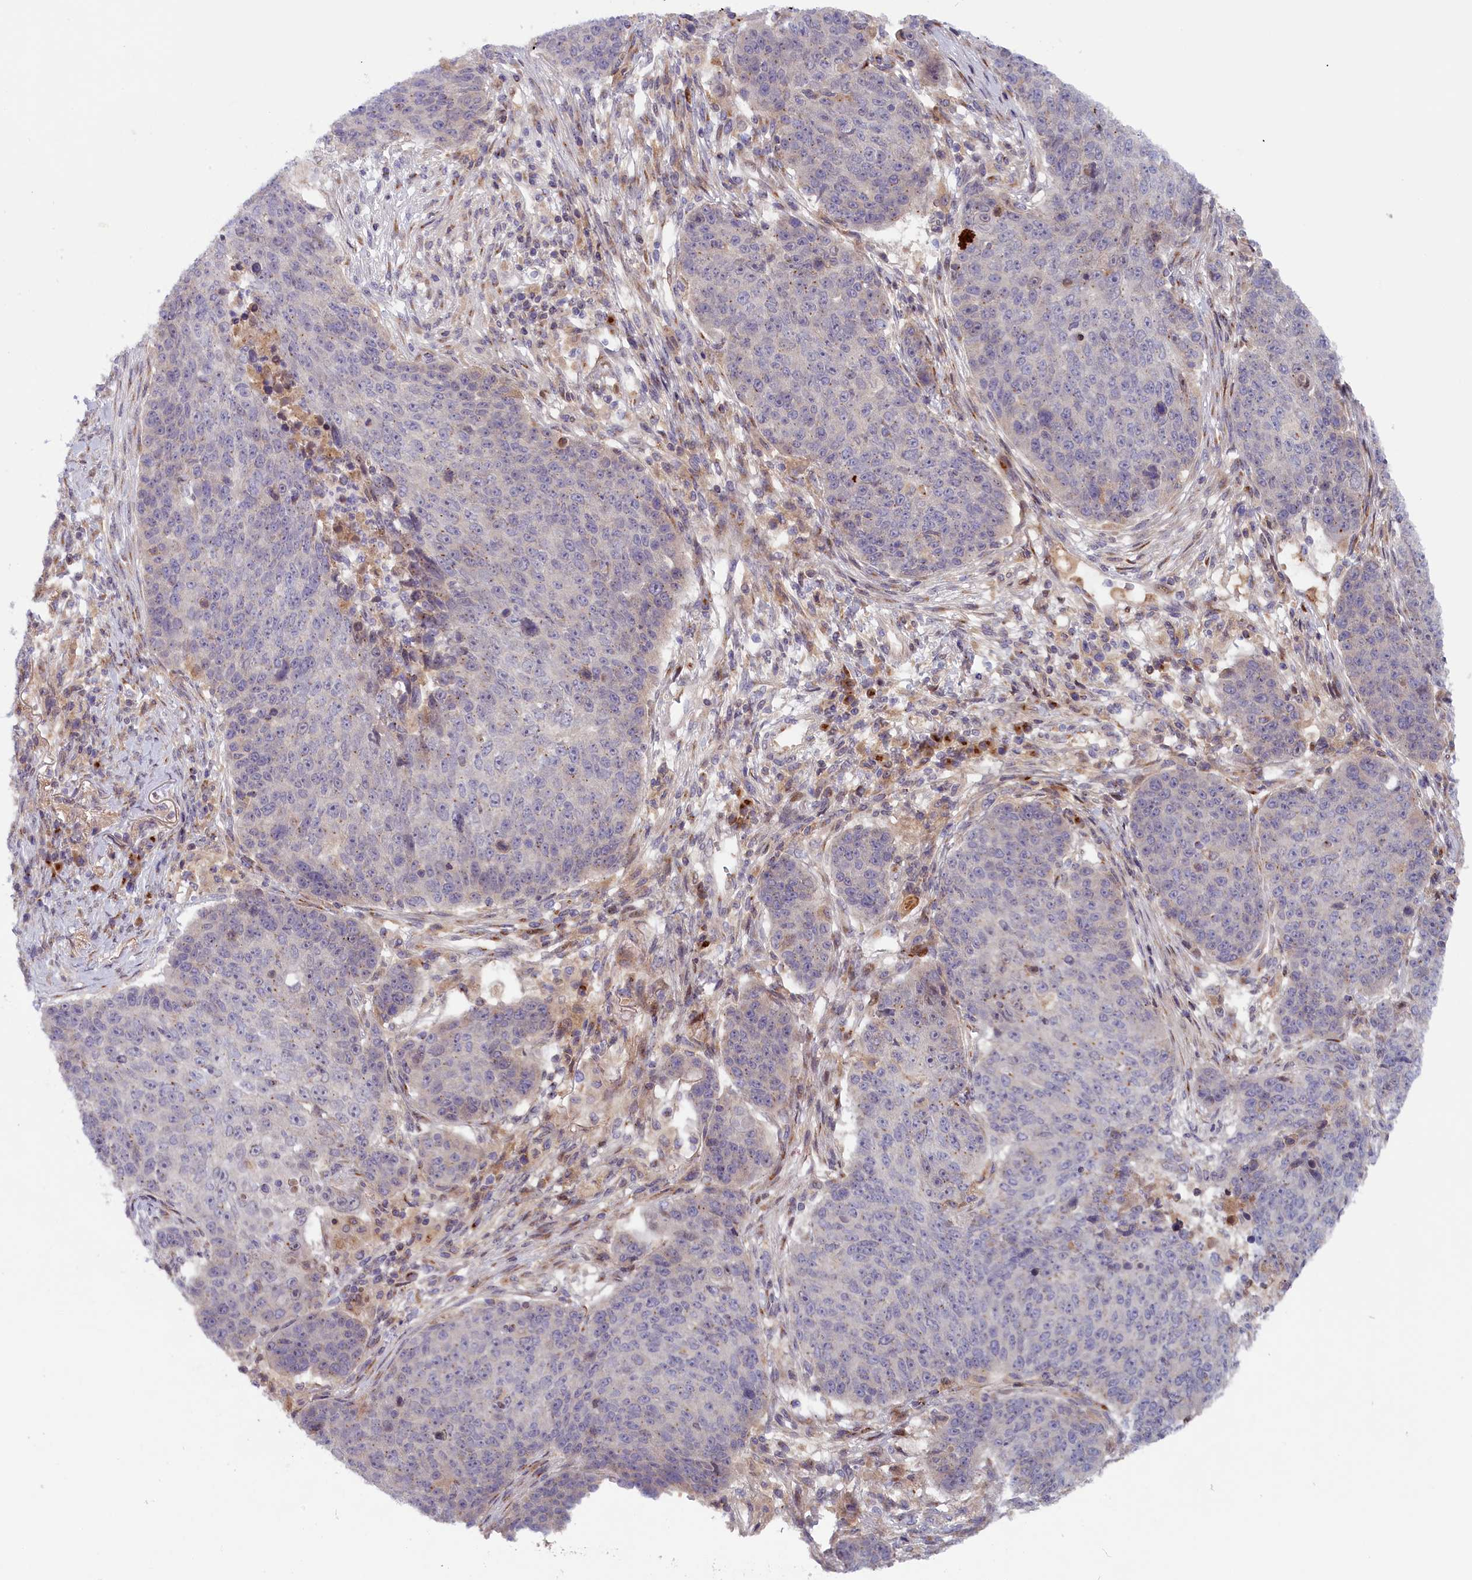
{"staining": {"intensity": "negative", "quantity": "none", "location": "none"}, "tissue": "lung cancer", "cell_type": "Tumor cells", "image_type": "cancer", "snomed": [{"axis": "morphology", "description": "Normal tissue, NOS"}, {"axis": "morphology", "description": "Squamous cell carcinoma, NOS"}, {"axis": "topography", "description": "Lymph node"}, {"axis": "topography", "description": "Lung"}], "caption": "Protein analysis of squamous cell carcinoma (lung) demonstrates no significant expression in tumor cells.", "gene": "CHST12", "patient": {"sex": "male", "age": 66}}